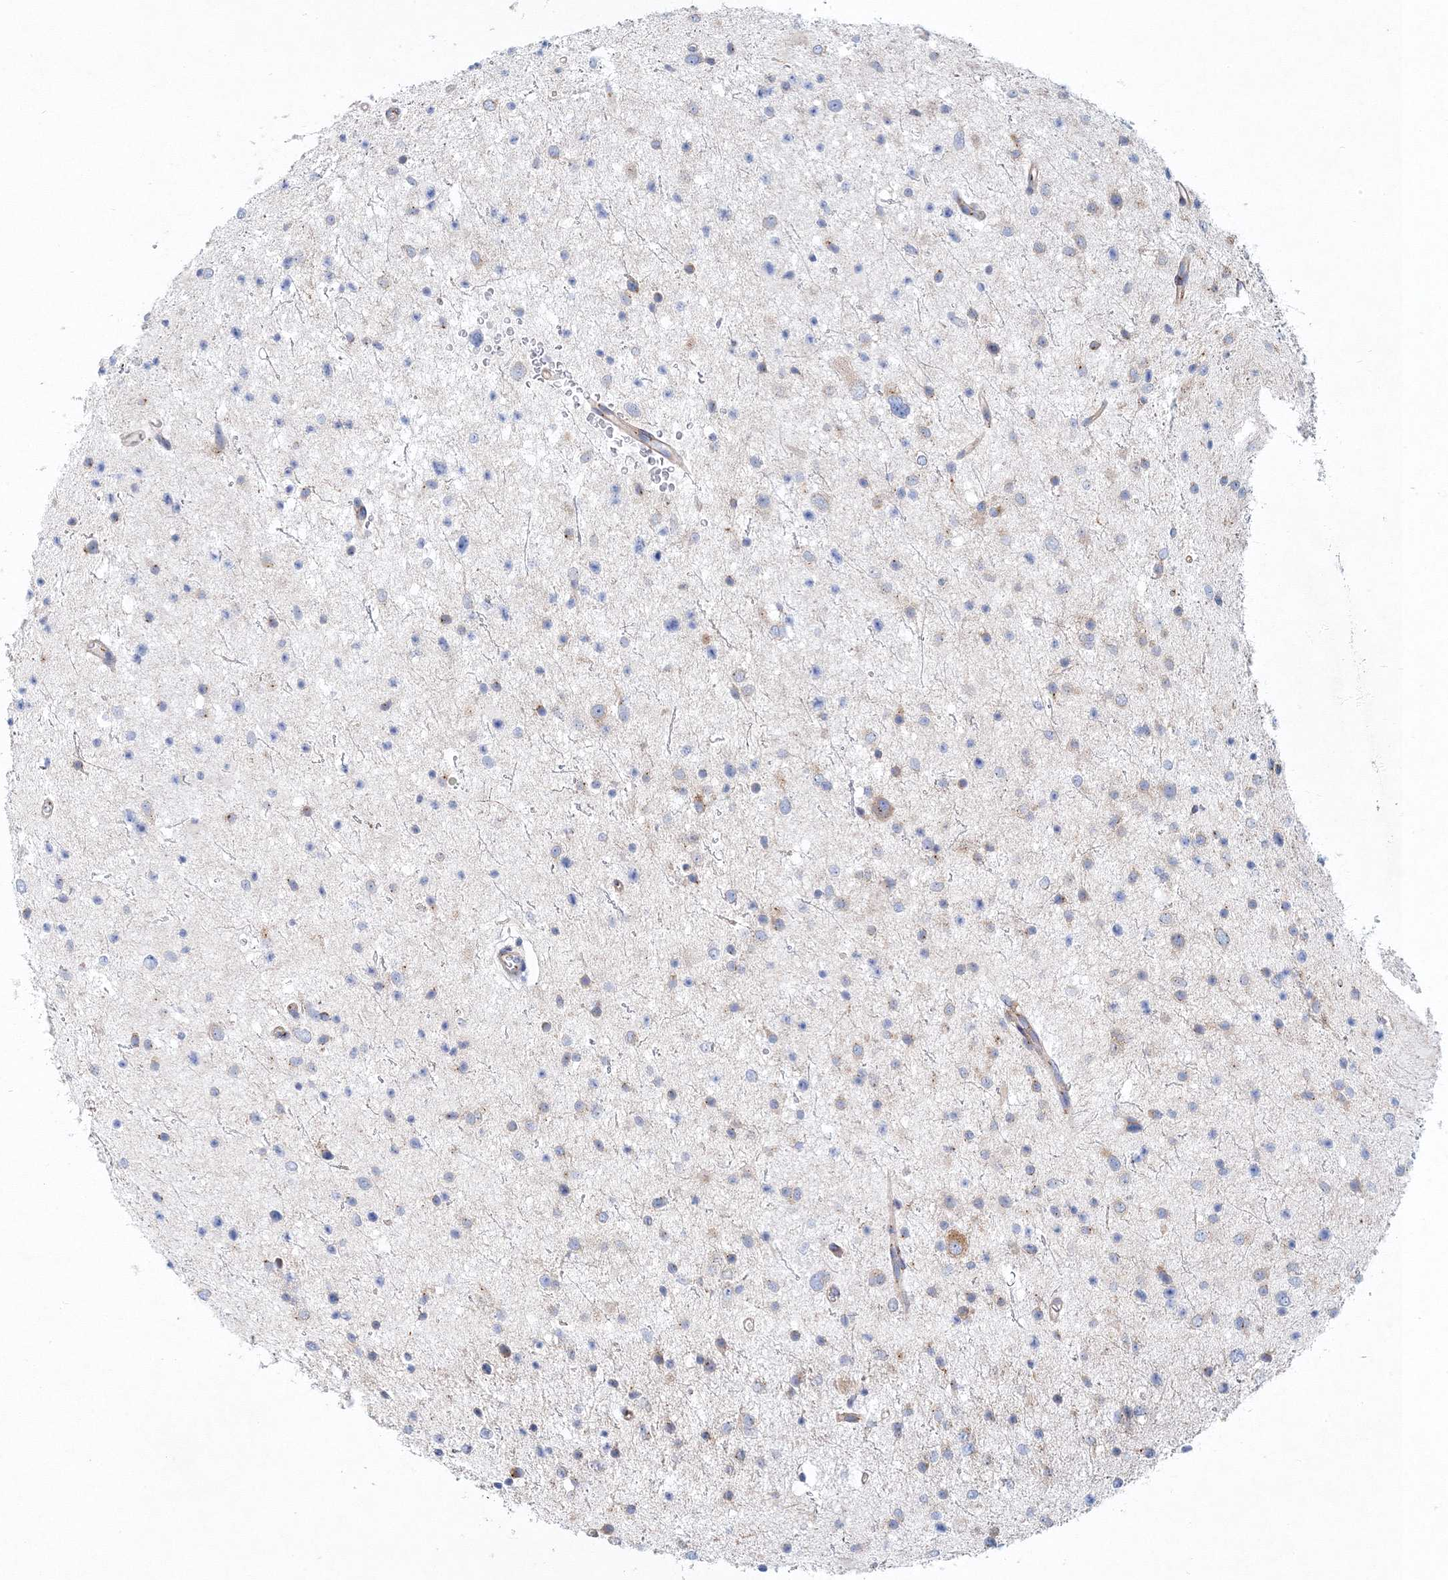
{"staining": {"intensity": "negative", "quantity": "none", "location": "none"}, "tissue": "glioma", "cell_type": "Tumor cells", "image_type": "cancer", "snomed": [{"axis": "morphology", "description": "Glioma, malignant, Low grade"}, {"axis": "topography", "description": "Brain"}], "caption": "A high-resolution photomicrograph shows IHC staining of low-grade glioma (malignant), which exhibits no significant staining in tumor cells. Nuclei are stained in blue.", "gene": "SEC23IP", "patient": {"sex": "female", "age": 37}}